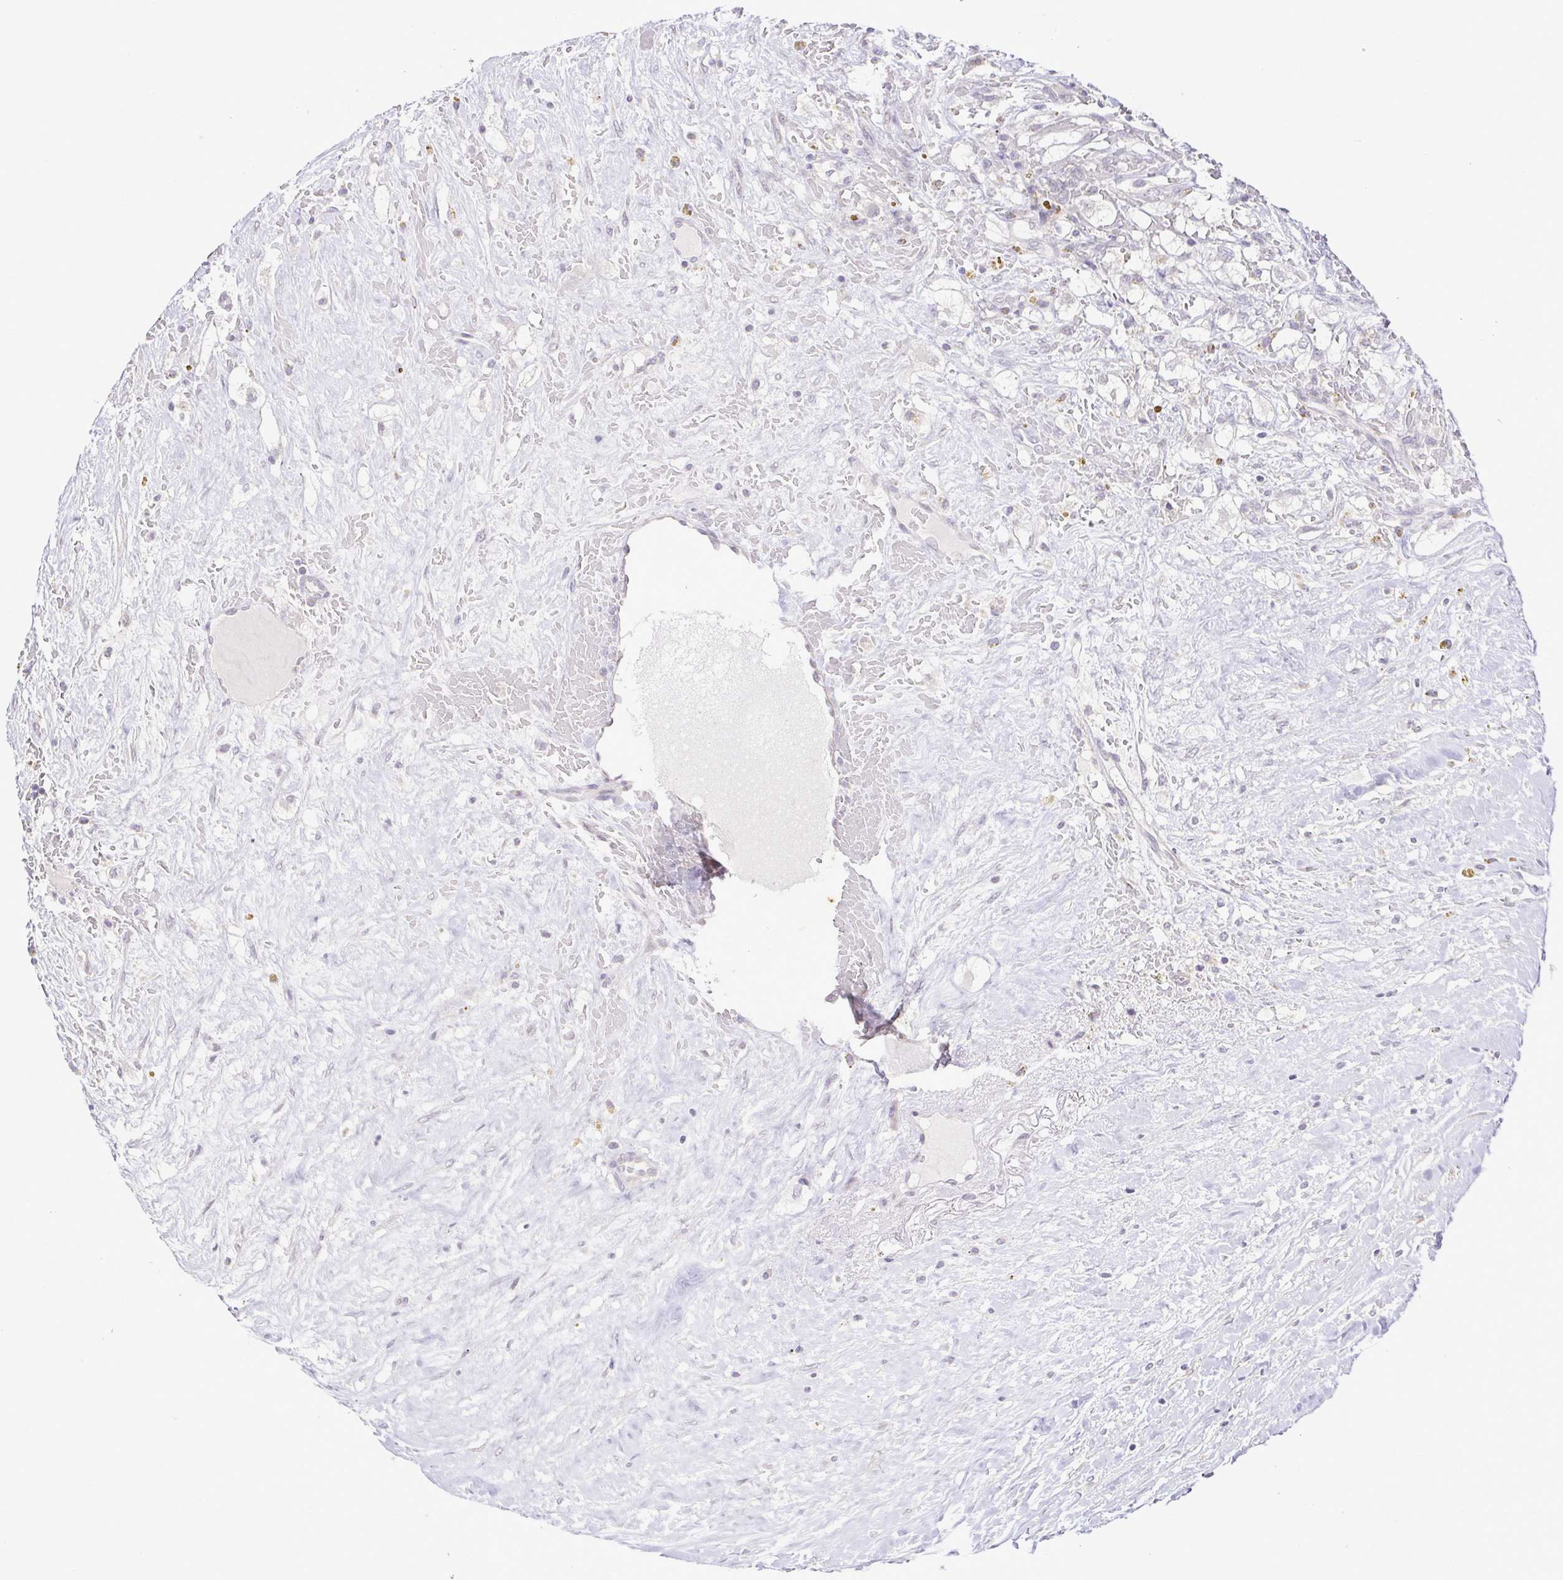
{"staining": {"intensity": "negative", "quantity": "none", "location": "none"}, "tissue": "renal cancer", "cell_type": "Tumor cells", "image_type": "cancer", "snomed": [{"axis": "morphology", "description": "Adenocarcinoma, NOS"}, {"axis": "topography", "description": "Kidney"}], "caption": "Immunohistochemistry (IHC) photomicrograph of human renal adenocarcinoma stained for a protein (brown), which displays no expression in tumor cells.", "gene": "IL1RN", "patient": {"sex": "male", "age": 59}}